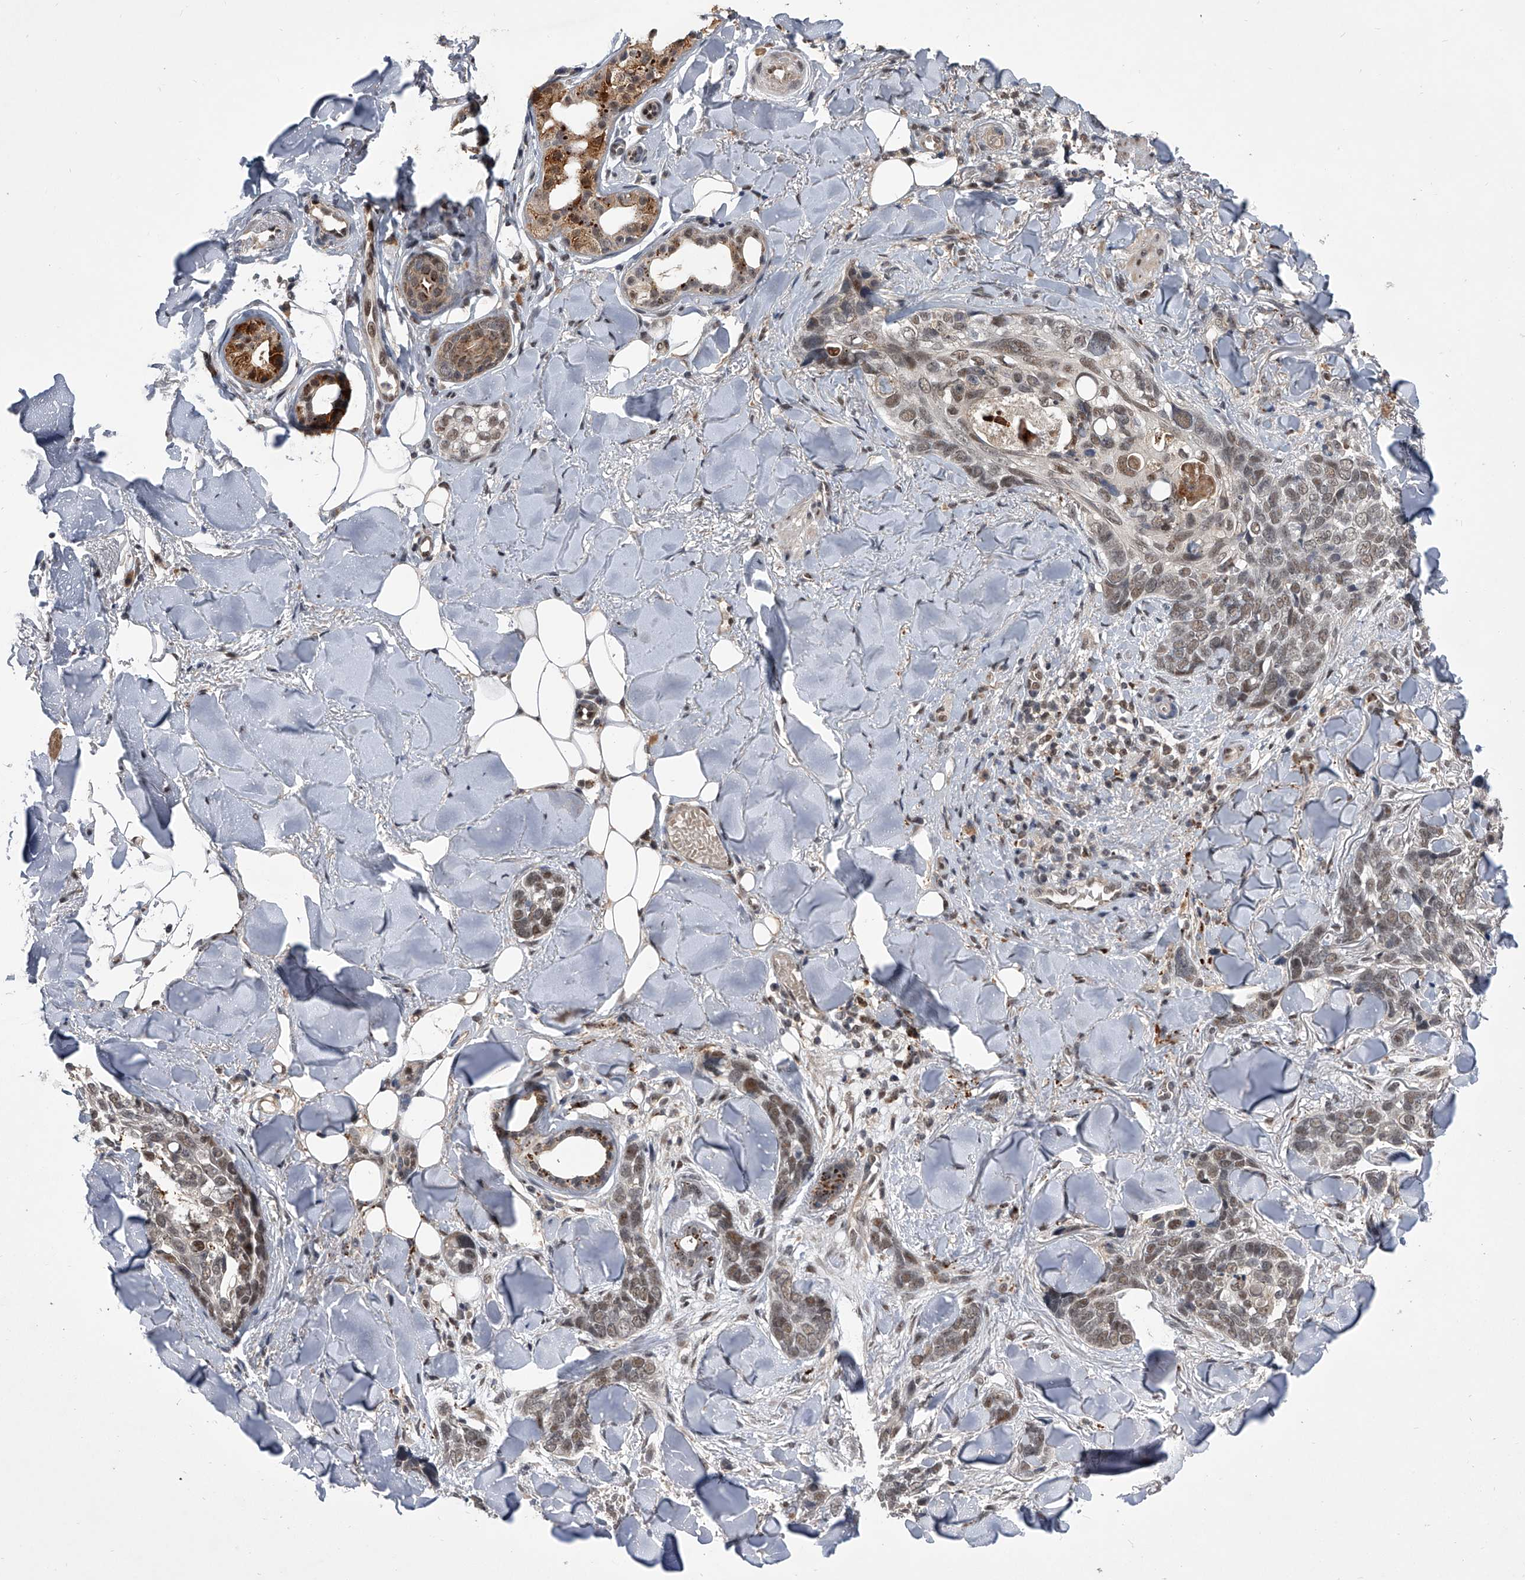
{"staining": {"intensity": "weak", "quantity": ">75%", "location": "nuclear"}, "tissue": "skin cancer", "cell_type": "Tumor cells", "image_type": "cancer", "snomed": [{"axis": "morphology", "description": "Basal cell carcinoma"}, {"axis": "topography", "description": "Skin"}], "caption": "Brown immunohistochemical staining in skin cancer (basal cell carcinoma) shows weak nuclear expression in about >75% of tumor cells. (DAB IHC, brown staining for protein, blue staining for nuclei).", "gene": "CMTR1", "patient": {"sex": "female", "age": 82}}